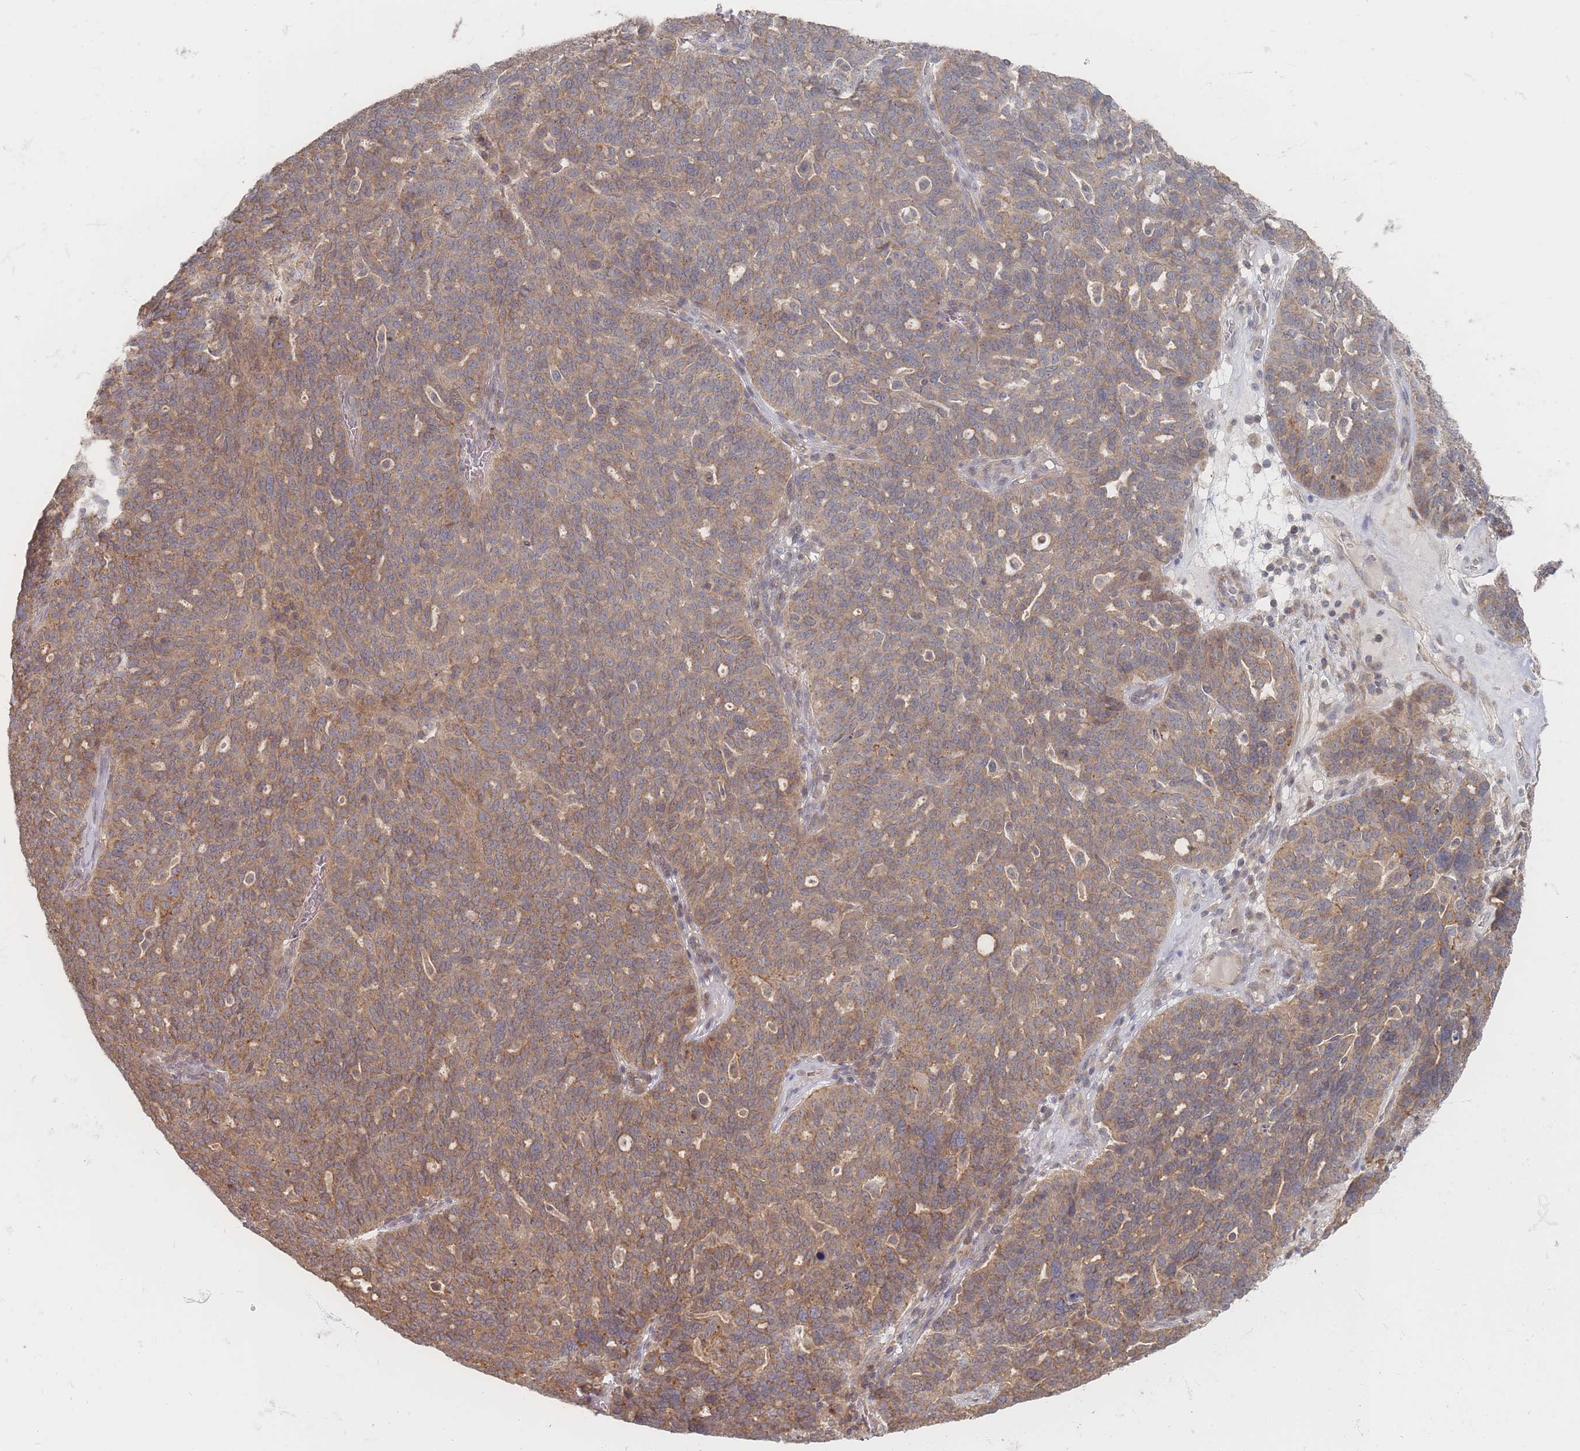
{"staining": {"intensity": "moderate", "quantity": ">75%", "location": "cytoplasmic/membranous"}, "tissue": "ovarian cancer", "cell_type": "Tumor cells", "image_type": "cancer", "snomed": [{"axis": "morphology", "description": "Cystadenocarcinoma, serous, NOS"}, {"axis": "topography", "description": "Ovary"}], "caption": "Immunohistochemistry (IHC) image of neoplastic tissue: human ovarian cancer (serous cystadenocarcinoma) stained using immunohistochemistry demonstrates medium levels of moderate protein expression localized specifically in the cytoplasmic/membranous of tumor cells, appearing as a cytoplasmic/membranous brown color.", "gene": "GLE1", "patient": {"sex": "female", "age": 59}}